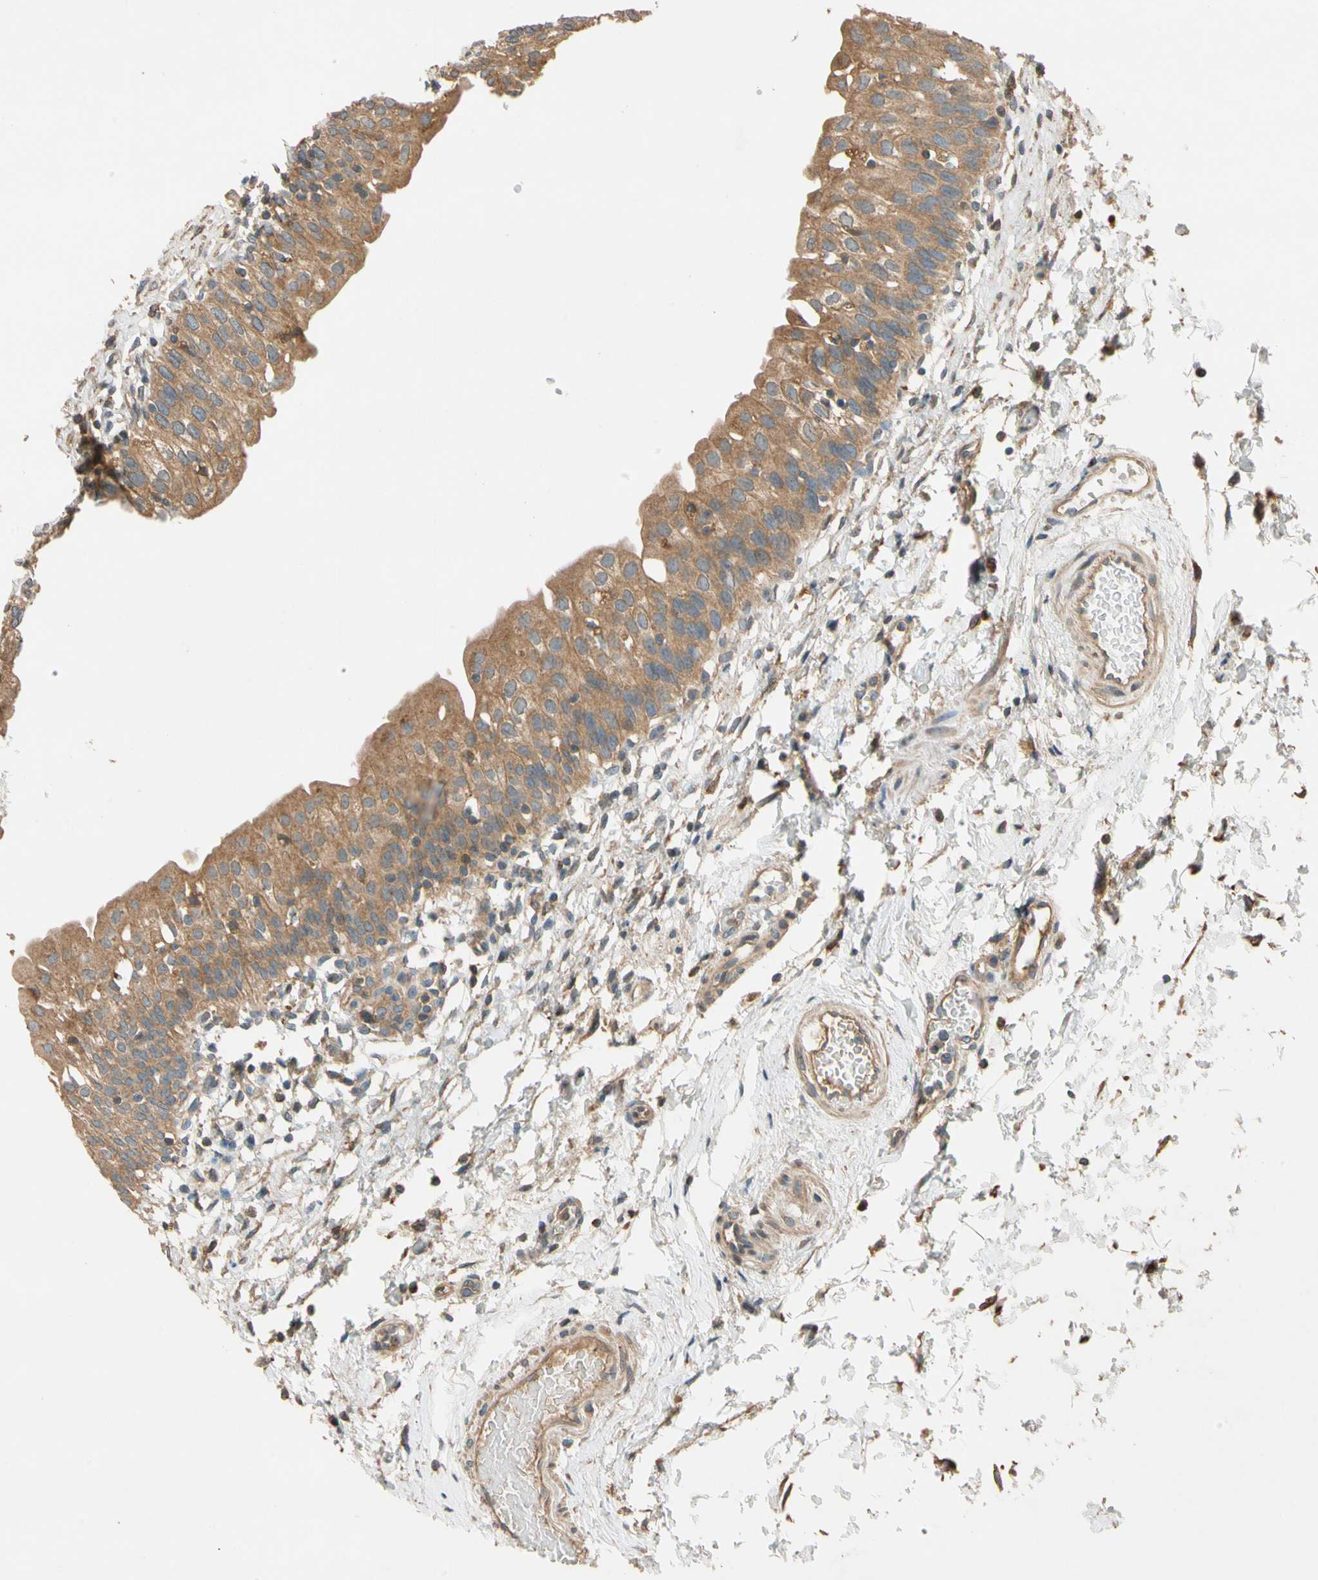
{"staining": {"intensity": "moderate", "quantity": ">75%", "location": "cytoplasmic/membranous"}, "tissue": "urinary bladder", "cell_type": "Urothelial cells", "image_type": "normal", "snomed": [{"axis": "morphology", "description": "Normal tissue, NOS"}, {"axis": "topography", "description": "Urinary bladder"}], "caption": "Immunohistochemical staining of benign urinary bladder displays >75% levels of moderate cytoplasmic/membranous protein positivity in approximately >75% of urothelial cells. Nuclei are stained in blue.", "gene": "USP12", "patient": {"sex": "male", "age": 55}}